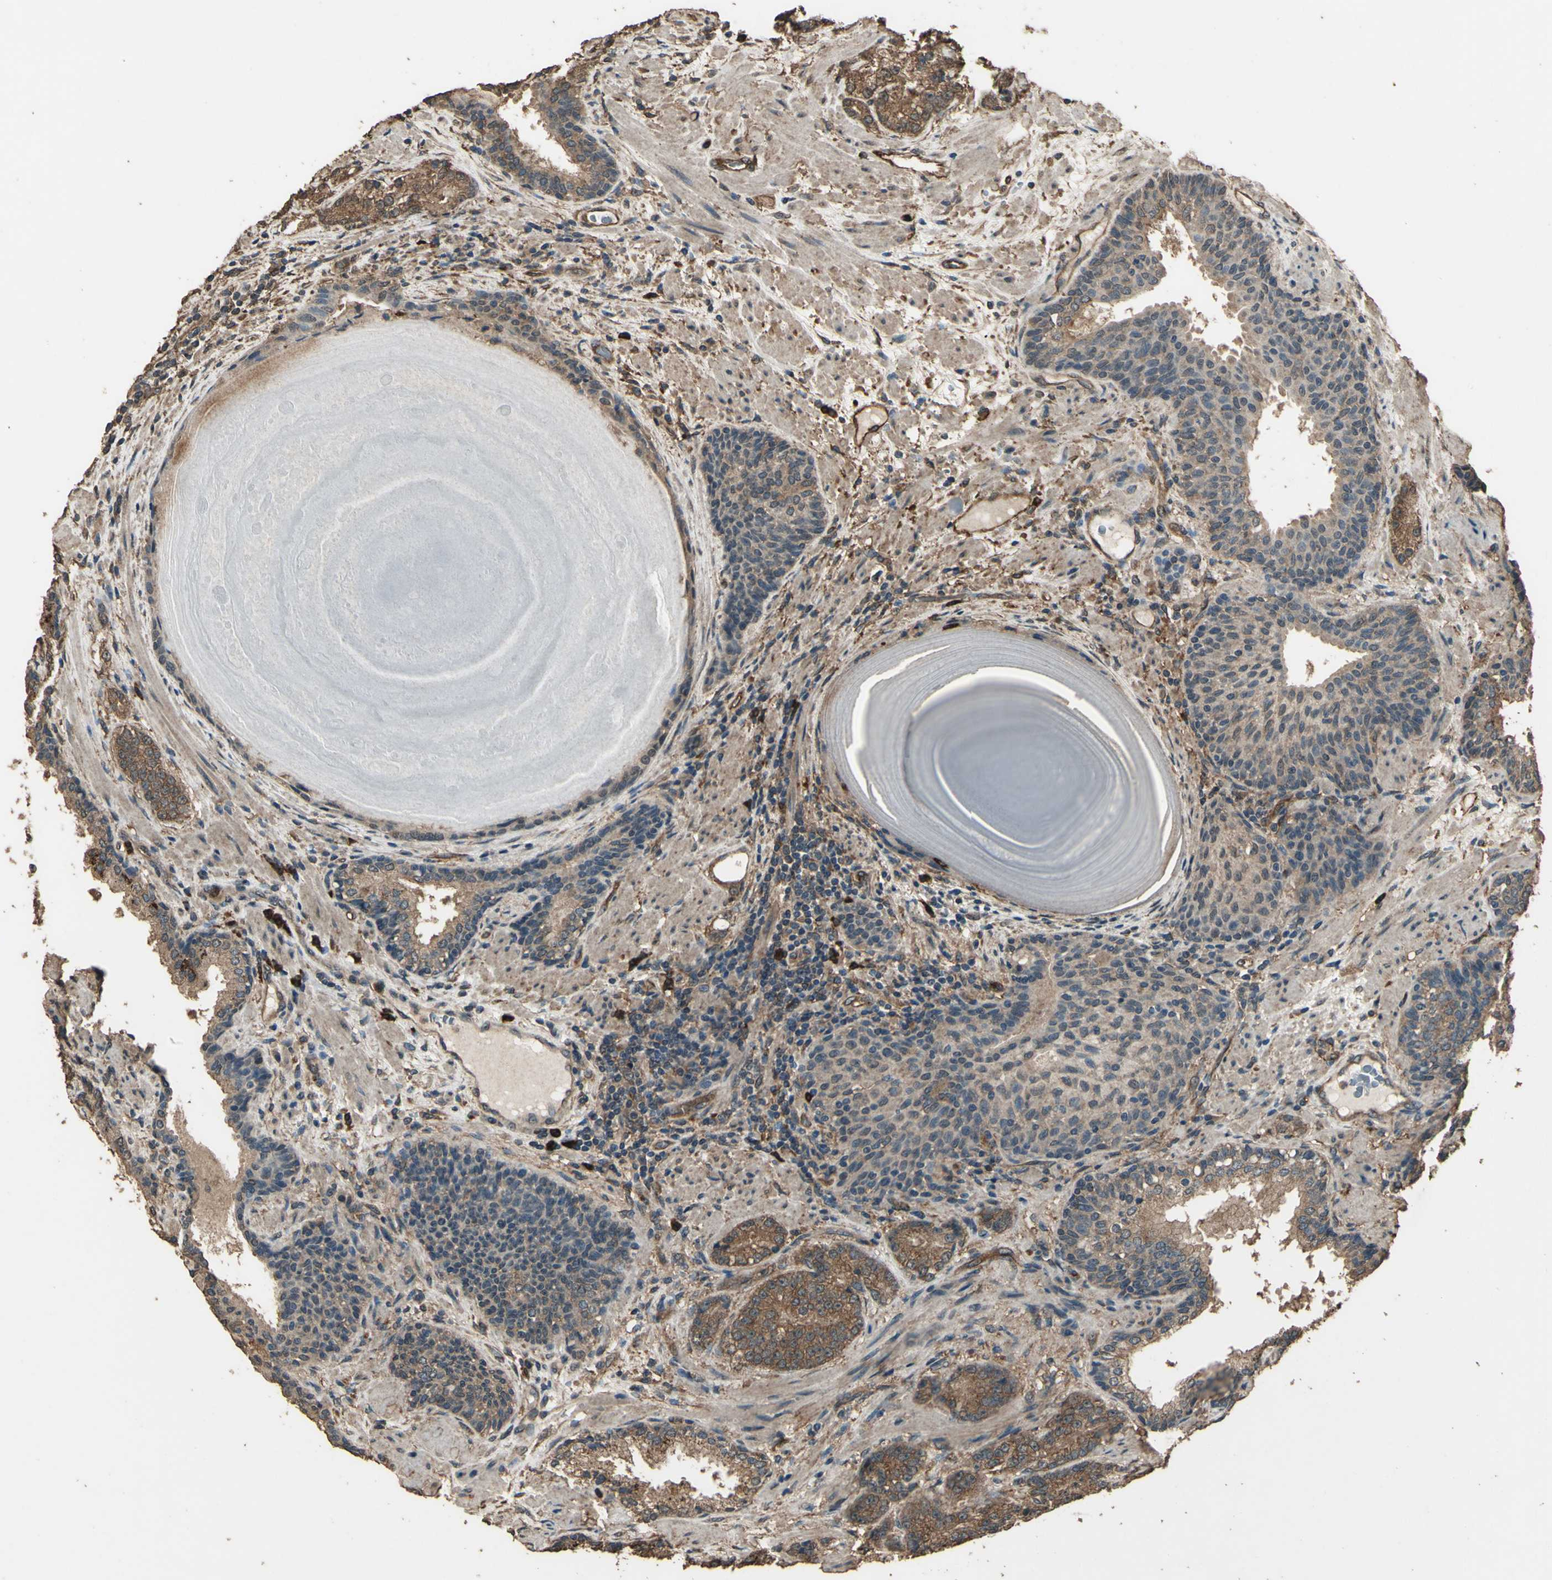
{"staining": {"intensity": "moderate", "quantity": "25%-75%", "location": "cytoplasmic/membranous"}, "tissue": "prostate cancer", "cell_type": "Tumor cells", "image_type": "cancer", "snomed": [{"axis": "morphology", "description": "Adenocarcinoma, High grade"}, {"axis": "topography", "description": "Prostate"}], "caption": "Tumor cells display medium levels of moderate cytoplasmic/membranous staining in approximately 25%-75% of cells in human adenocarcinoma (high-grade) (prostate). Immunohistochemistry stains the protein of interest in brown and the nuclei are stained blue.", "gene": "TSPO", "patient": {"sex": "male", "age": 61}}